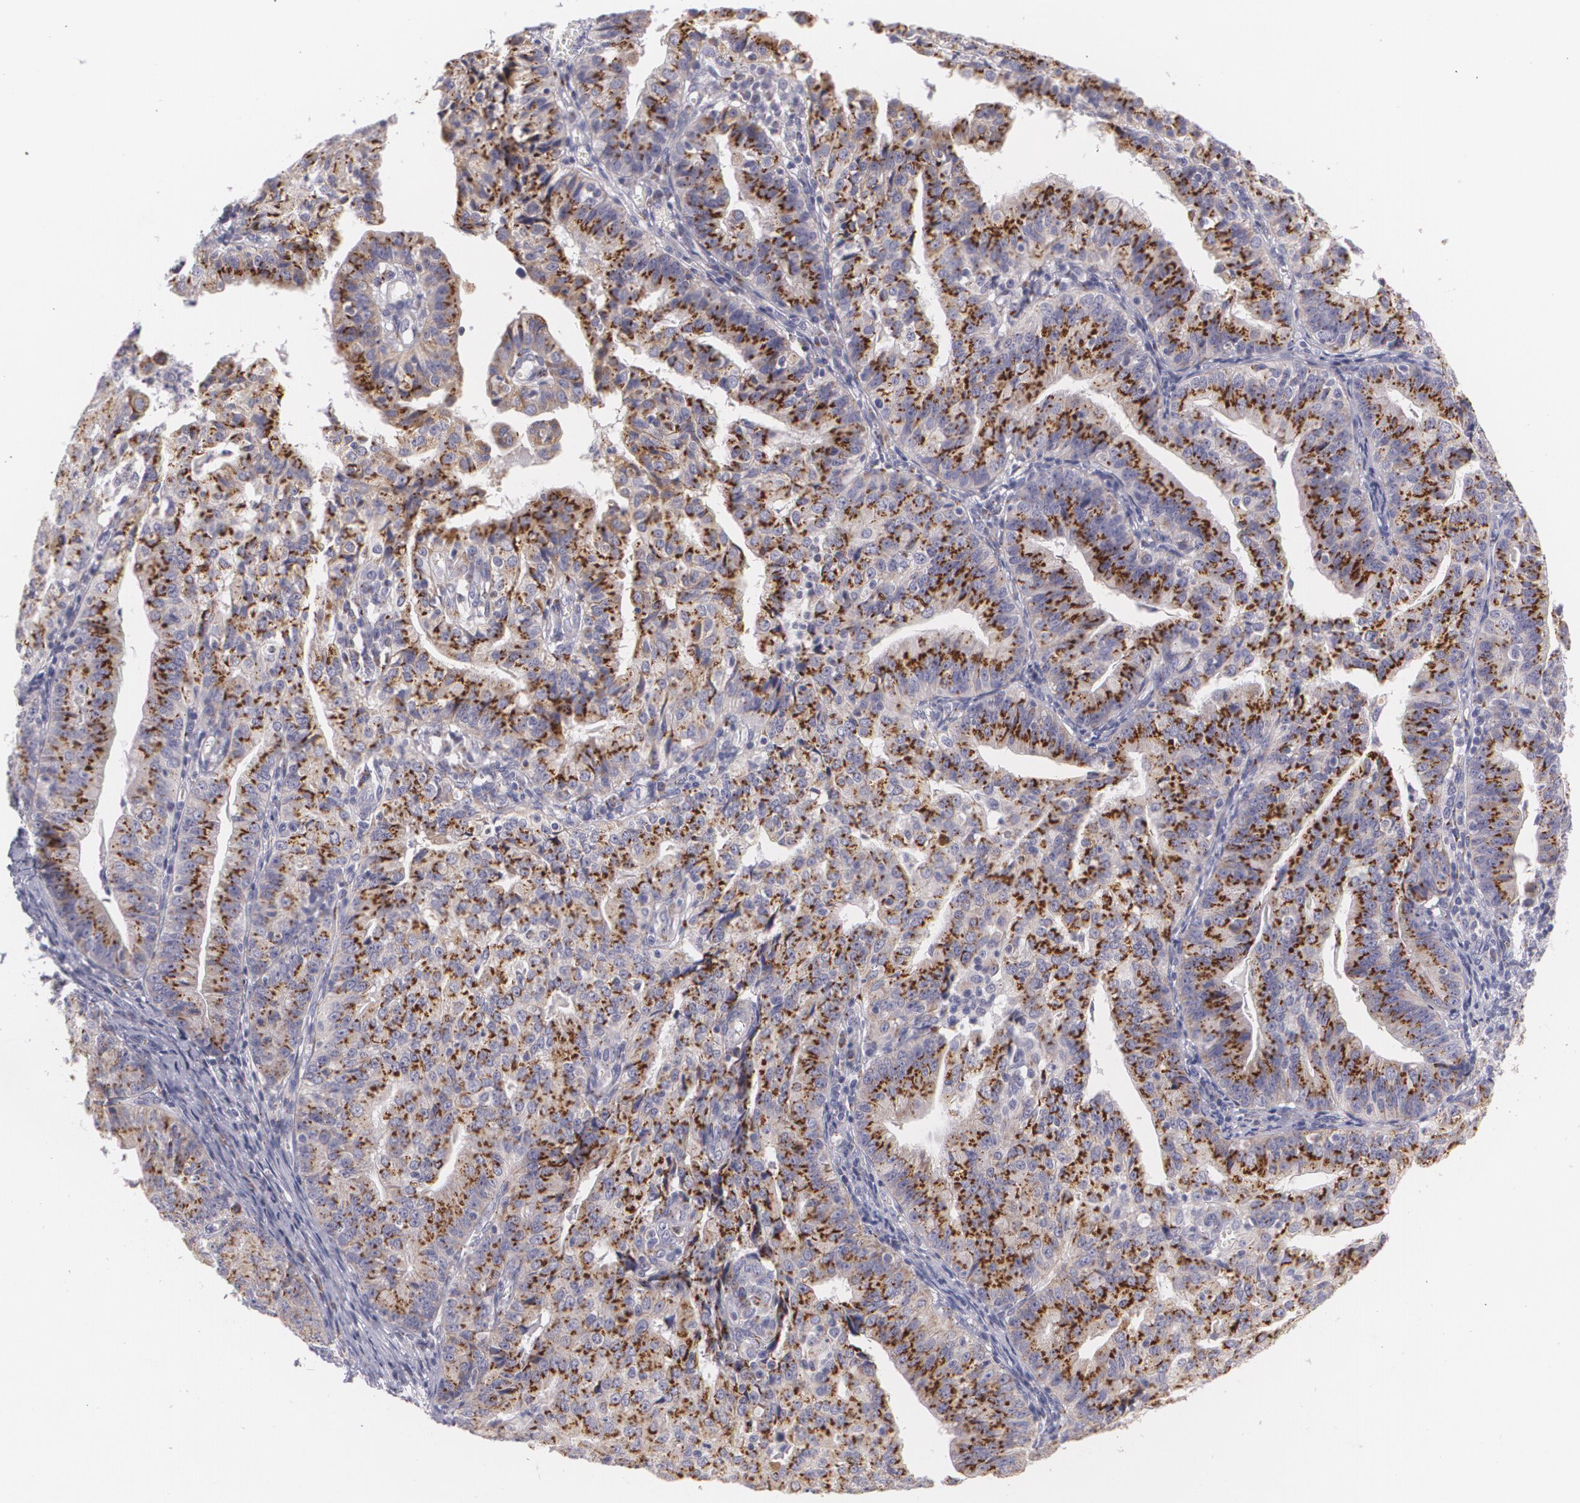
{"staining": {"intensity": "strong", "quantity": "25%-75%", "location": "cytoplasmic/membranous"}, "tissue": "endometrial cancer", "cell_type": "Tumor cells", "image_type": "cancer", "snomed": [{"axis": "morphology", "description": "Adenocarcinoma, NOS"}, {"axis": "topography", "description": "Endometrium"}], "caption": "Adenocarcinoma (endometrial) stained with a protein marker displays strong staining in tumor cells.", "gene": "CILK1", "patient": {"sex": "female", "age": 56}}